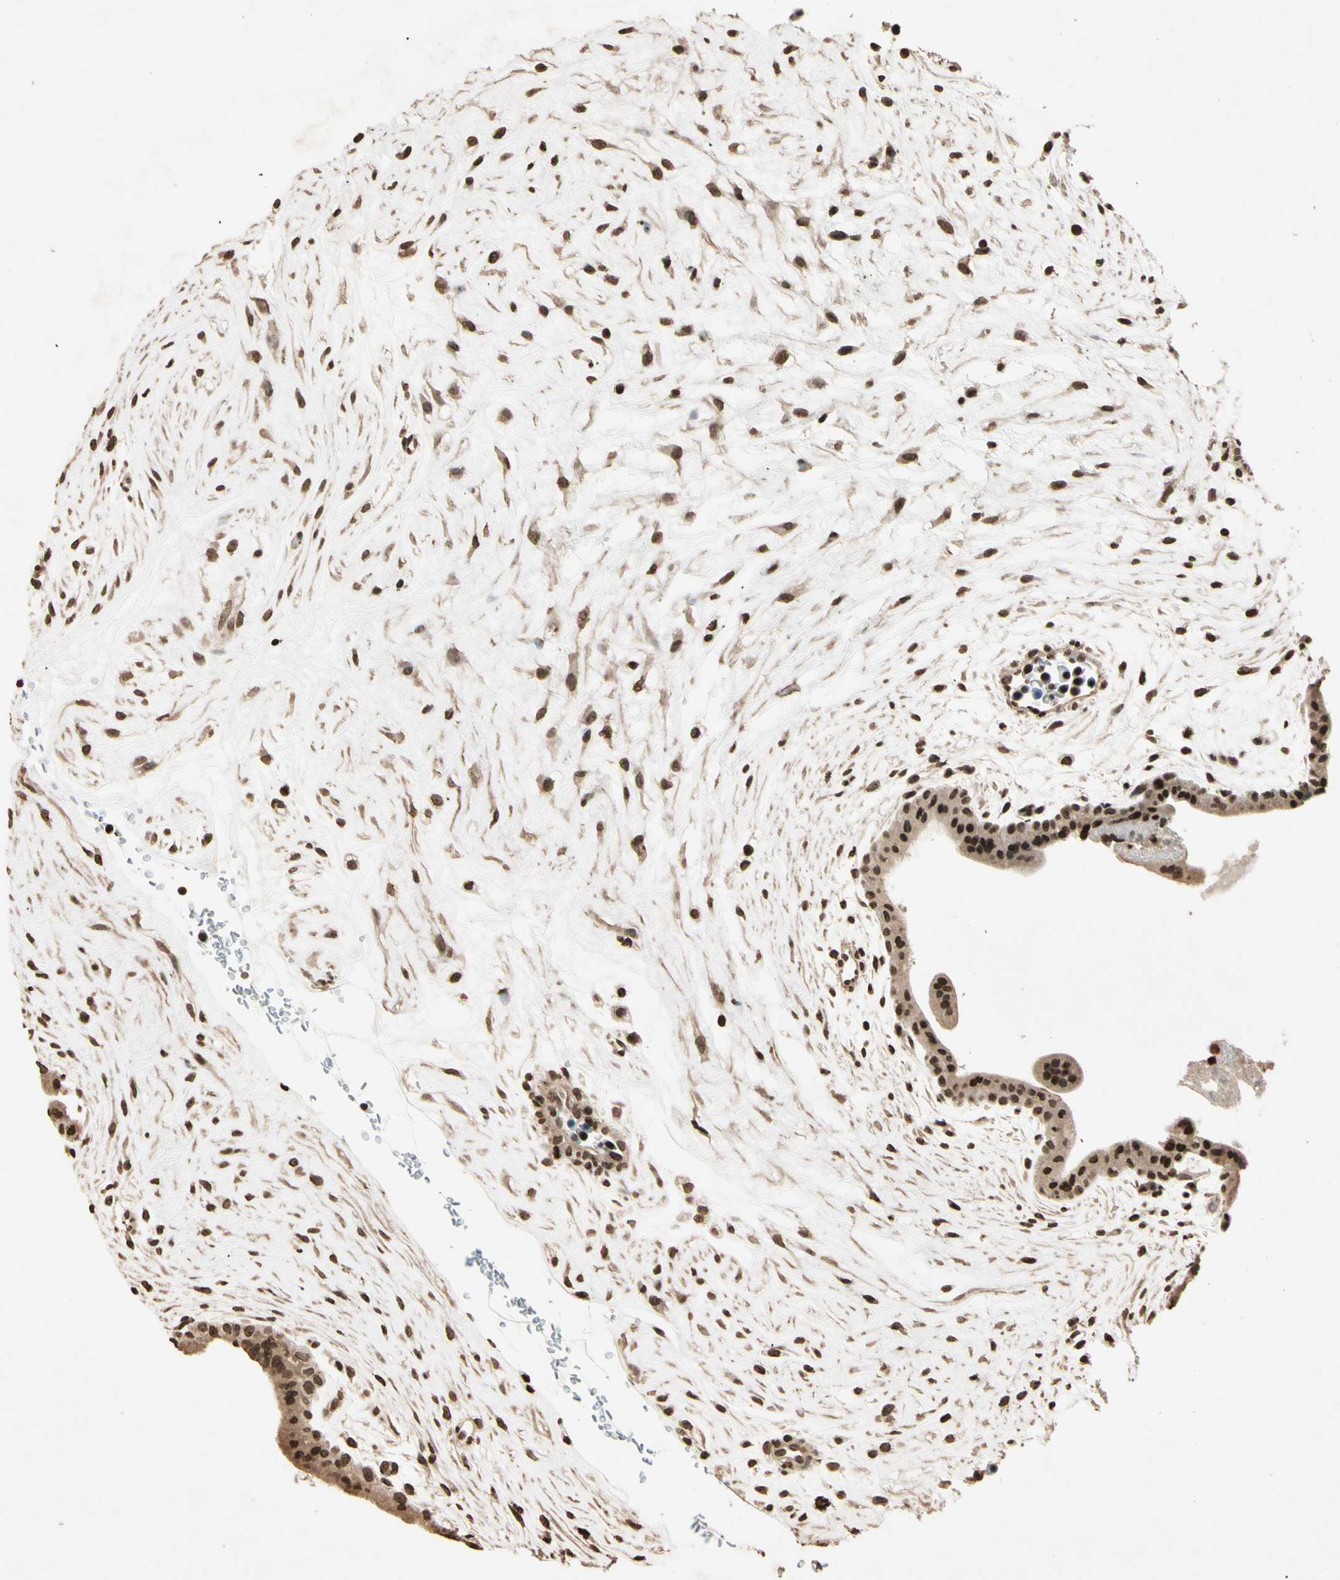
{"staining": {"intensity": "weak", "quantity": "25%-75%", "location": "cytoplasmic/membranous,nuclear"}, "tissue": "placenta", "cell_type": "Decidual cells", "image_type": "normal", "snomed": [{"axis": "morphology", "description": "Normal tissue, NOS"}, {"axis": "topography", "description": "Placenta"}], "caption": "Protein staining of benign placenta shows weak cytoplasmic/membranous,nuclear positivity in about 25%-75% of decidual cells. The staining was performed using DAB (3,3'-diaminobenzidine), with brown indicating positive protein expression. Nuclei are stained blue with hematoxylin.", "gene": "TOP1", "patient": {"sex": "female", "age": 35}}